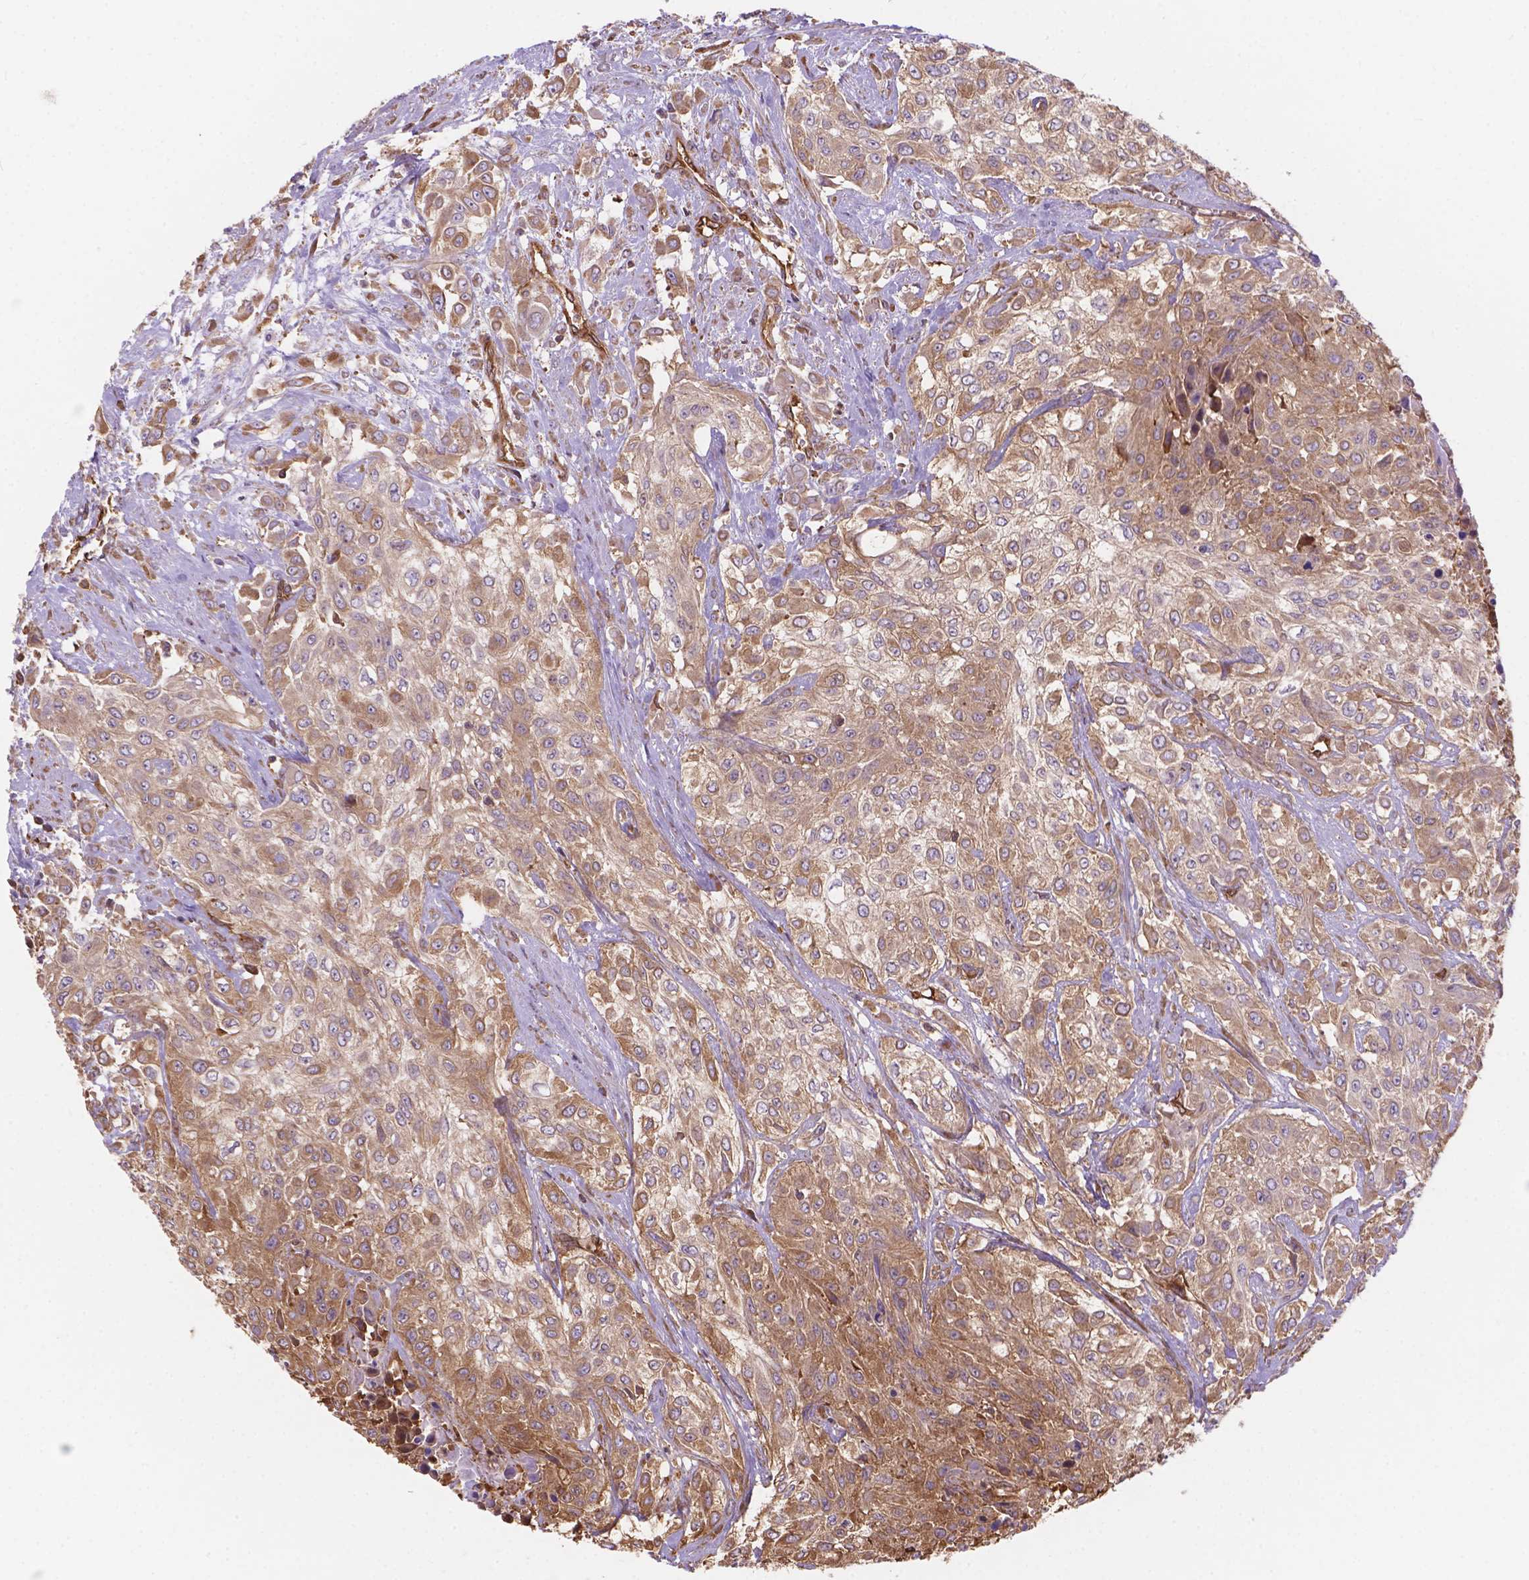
{"staining": {"intensity": "moderate", "quantity": ">75%", "location": "cytoplasmic/membranous"}, "tissue": "urothelial cancer", "cell_type": "Tumor cells", "image_type": "cancer", "snomed": [{"axis": "morphology", "description": "Urothelial carcinoma, High grade"}, {"axis": "topography", "description": "Urinary bladder"}], "caption": "Human urothelial cancer stained with a protein marker demonstrates moderate staining in tumor cells.", "gene": "DMWD", "patient": {"sex": "male", "age": 57}}